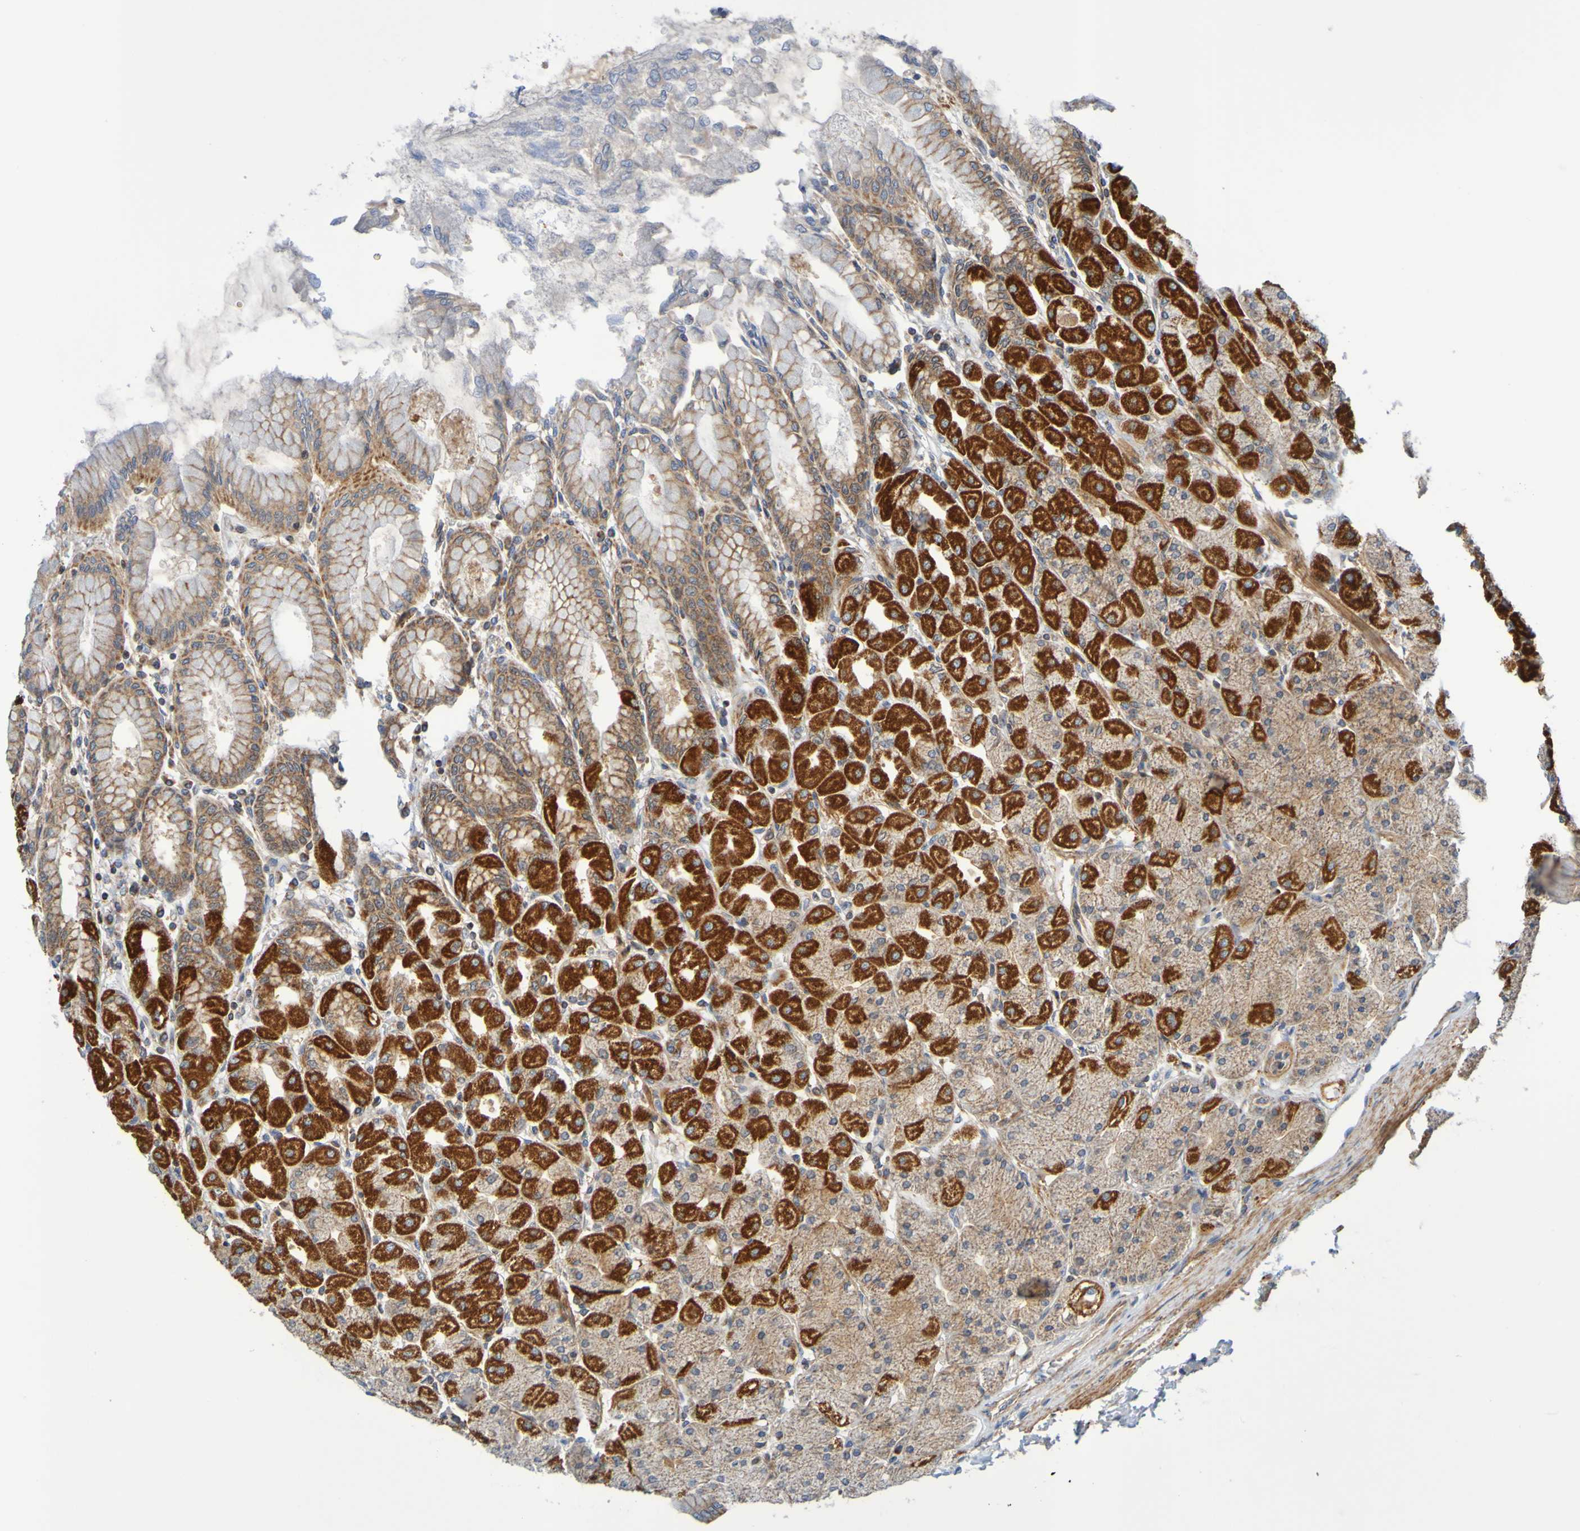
{"staining": {"intensity": "strong", "quantity": ">75%", "location": "cytoplasmic/membranous"}, "tissue": "stomach", "cell_type": "Glandular cells", "image_type": "normal", "snomed": [{"axis": "morphology", "description": "Normal tissue, NOS"}, {"axis": "topography", "description": "Stomach, upper"}], "caption": "DAB immunohistochemical staining of normal stomach displays strong cytoplasmic/membranous protein expression in about >75% of glandular cells. (brown staining indicates protein expression, while blue staining denotes nuclei).", "gene": "CCDC51", "patient": {"sex": "female", "age": 56}}